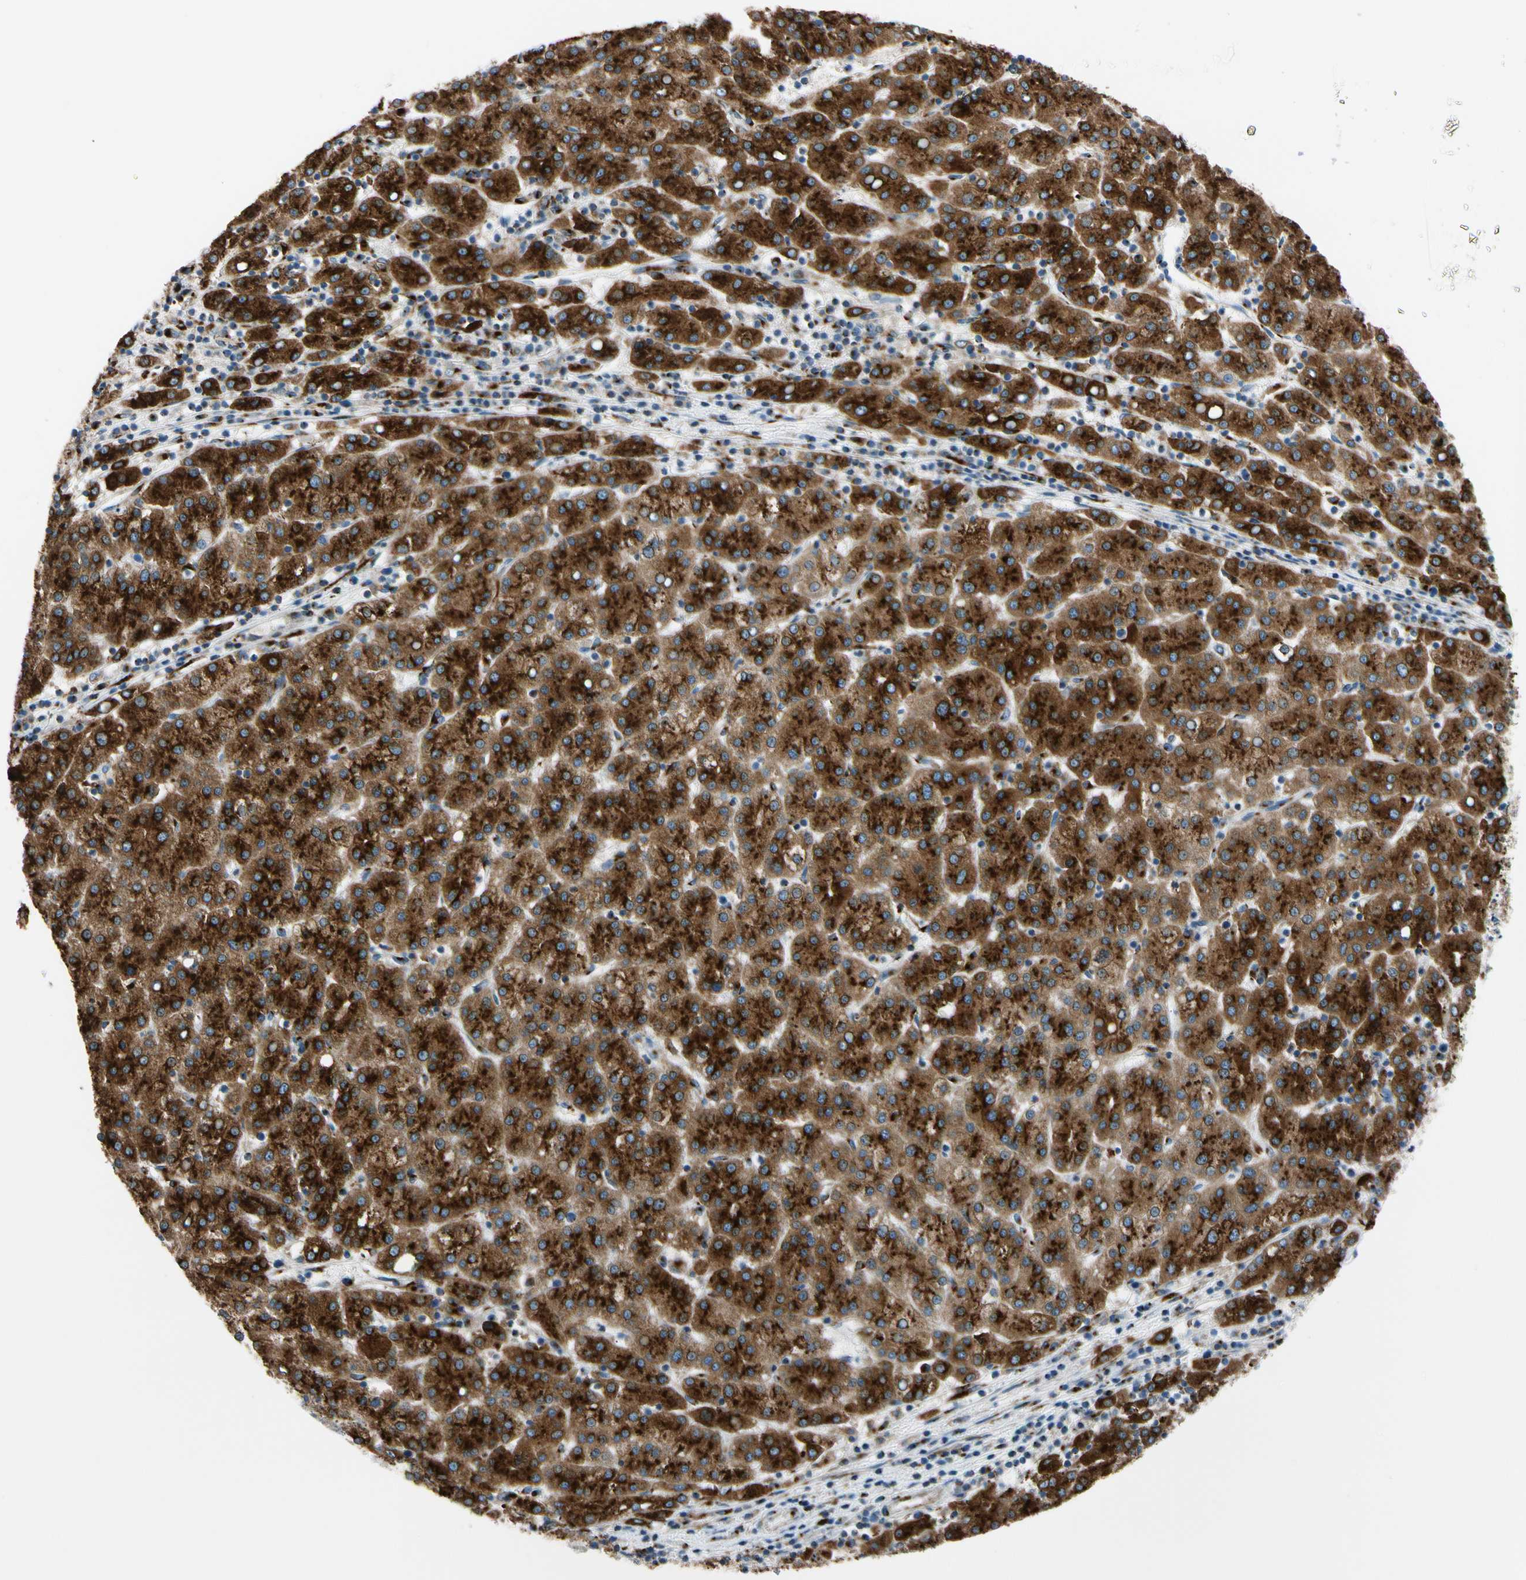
{"staining": {"intensity": "strong", "quantity": ">75%", "location": "cytoplasmic/membranous"}, "tissue": "liver cancer", "cell_type": "Tumor cells", "image_type": "cancer", "snomed": [{"axis": "morphology", "description": "Carcinoma, Hepatocellular, NOS"}, {"axis": "topography", "description": "Liver"}], "caption": "Human liver cancer stained with a brown dye shows strong cytoplasmic/membranous positive expression in approximately >75% of tumor cells.", "gene": "NUCB1", "patient": {"sex": "female", "age": 58}}